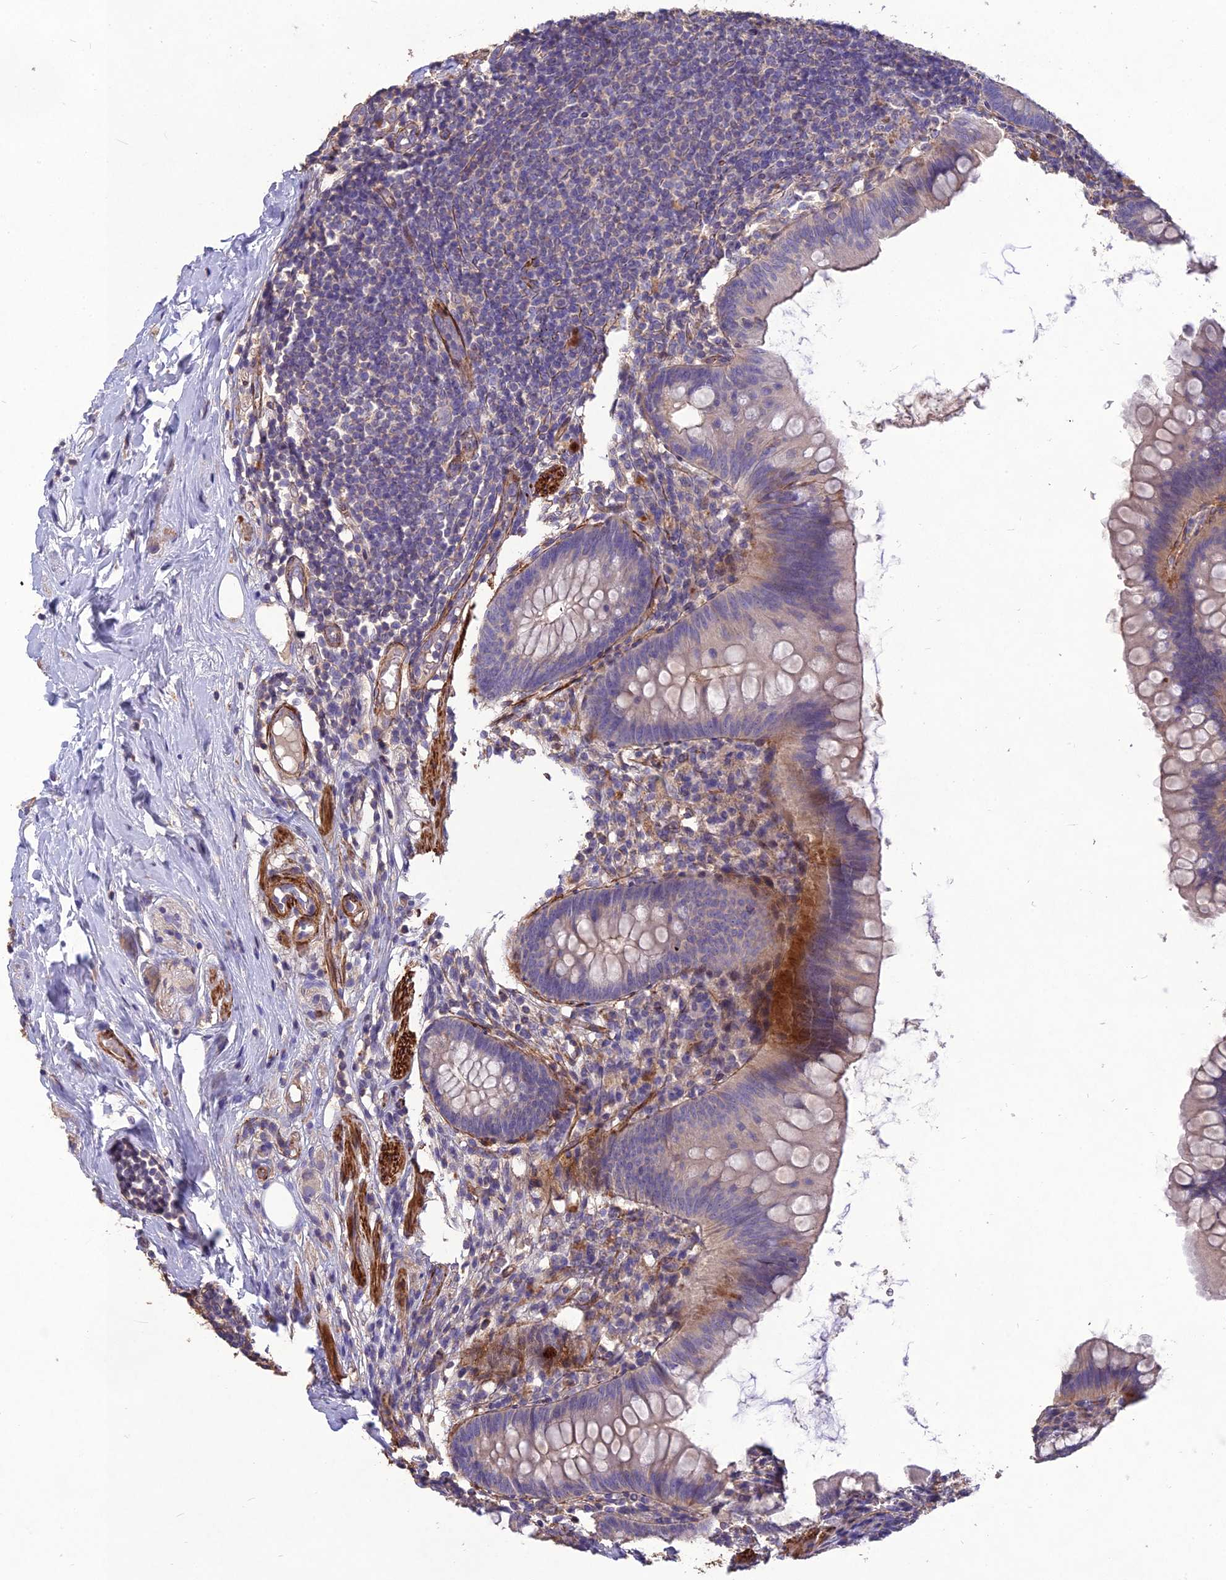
{"staining": {"intensity": "weak", "quantity": "<25%", "location": "cytoplasmic/membranous"}, "tissue": "appendix", "cell_type": "Glandular cells", "image_type": "normal", "snomed": [{"axis": "morphology", "description": "Normal tissue, NOS"}, {"axis": "topography", "description": "Appendix"}], "caption": "Immunohistochemistry (IHC) of benign appendix exhibits no expression in glandular cells.", "gene": "CLUH", "patient": {"sex": "female", "age": 62}}